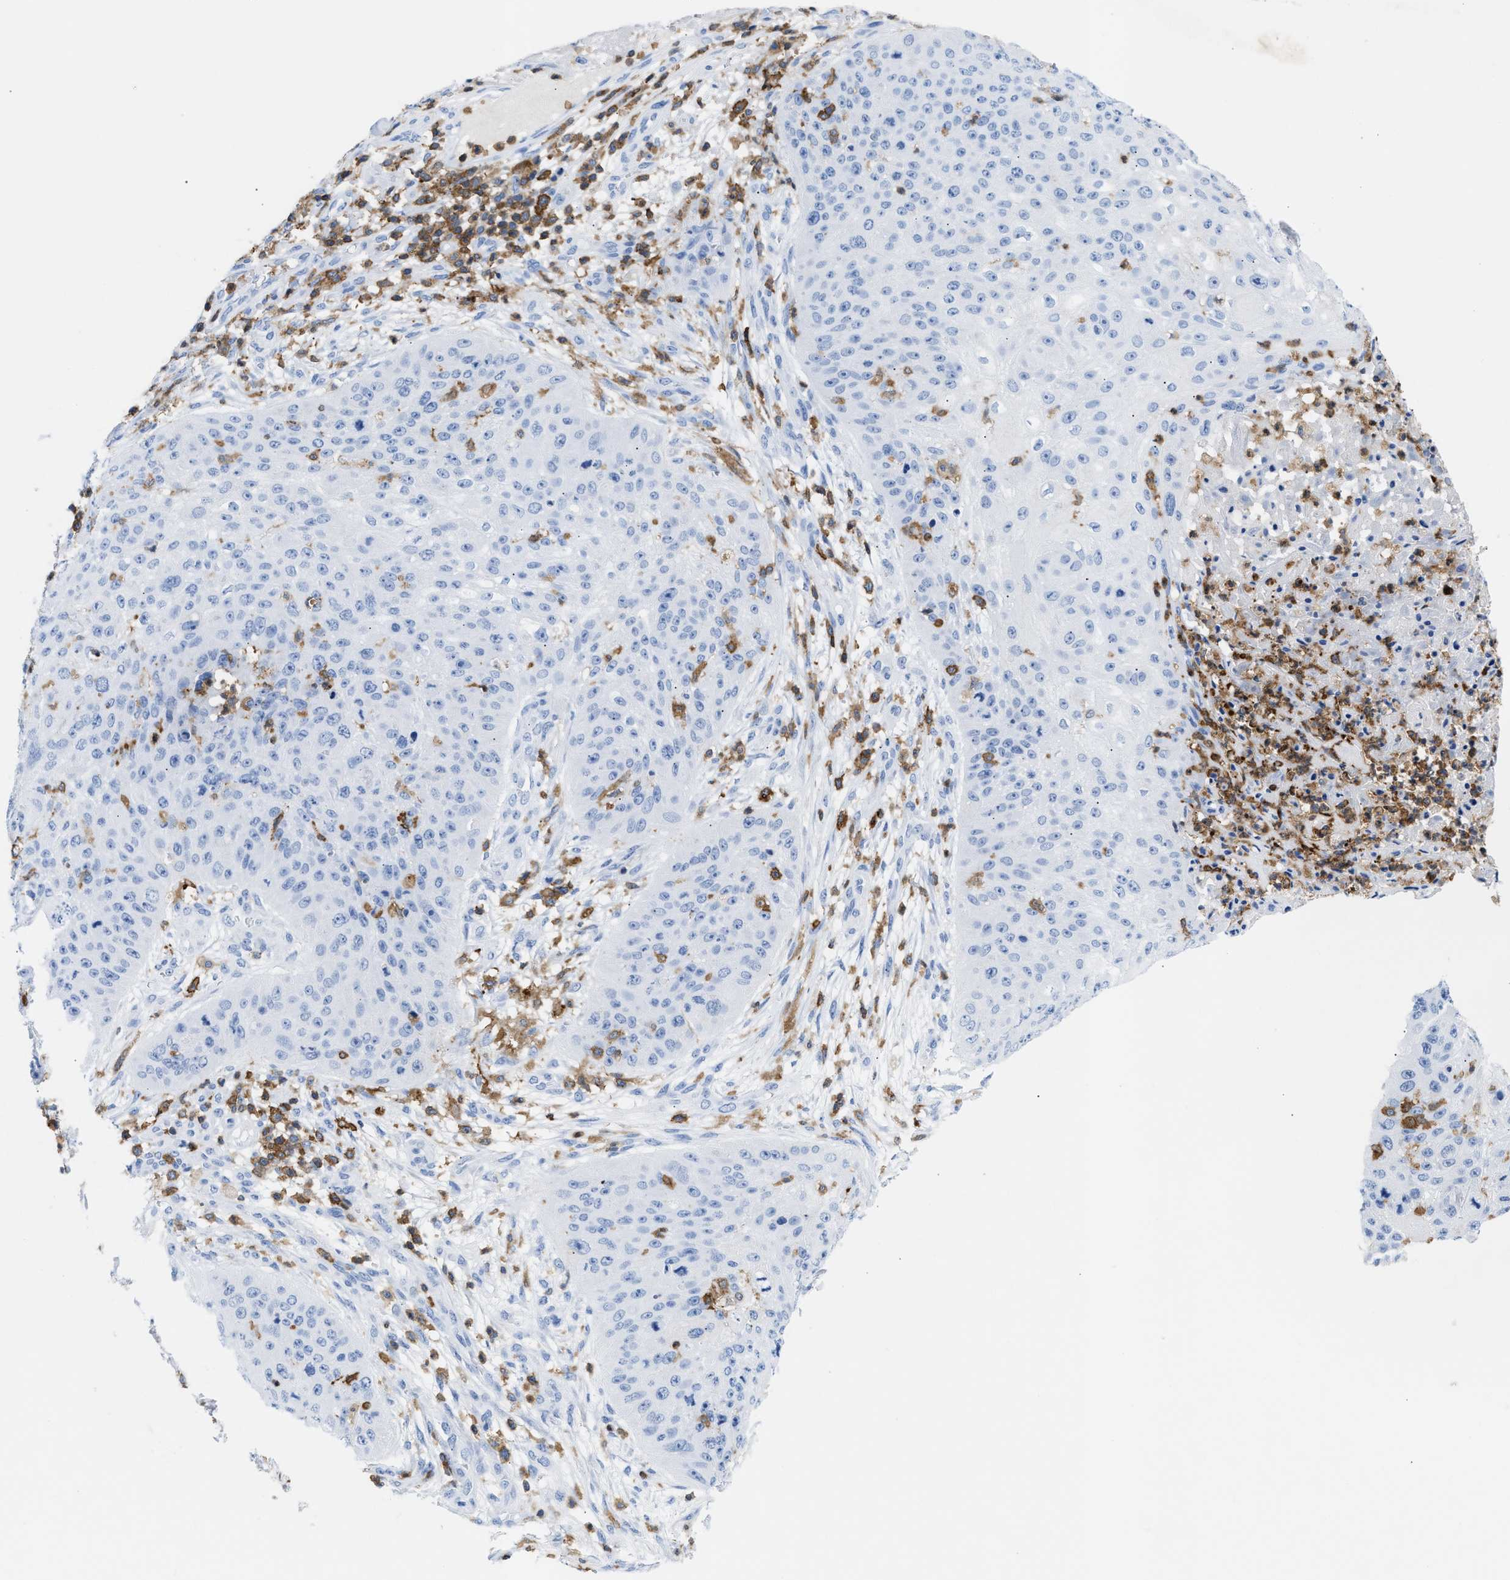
{"staining": {"intensity": "negative", "quantity": "none", "location": "none"}, "tissue": "skin cancer", "cell_type": "Tumor cells", "image_type": "cancer", "snomed": [{"axis": "morphology", "description": "Squamous cell carcinoma, NOS"}, {"axis": "topography", "description": "Skin"}], "caption": "Immunohistochemical staining of skin cancer (squamous cell carcinoma) reveals no significant expression in tumor cells. (Brightfield microscopy of DAB immunohistochemistry at high magnification).", "gene": "LCP1", "patient": {"sex": "female", "age": 80}}